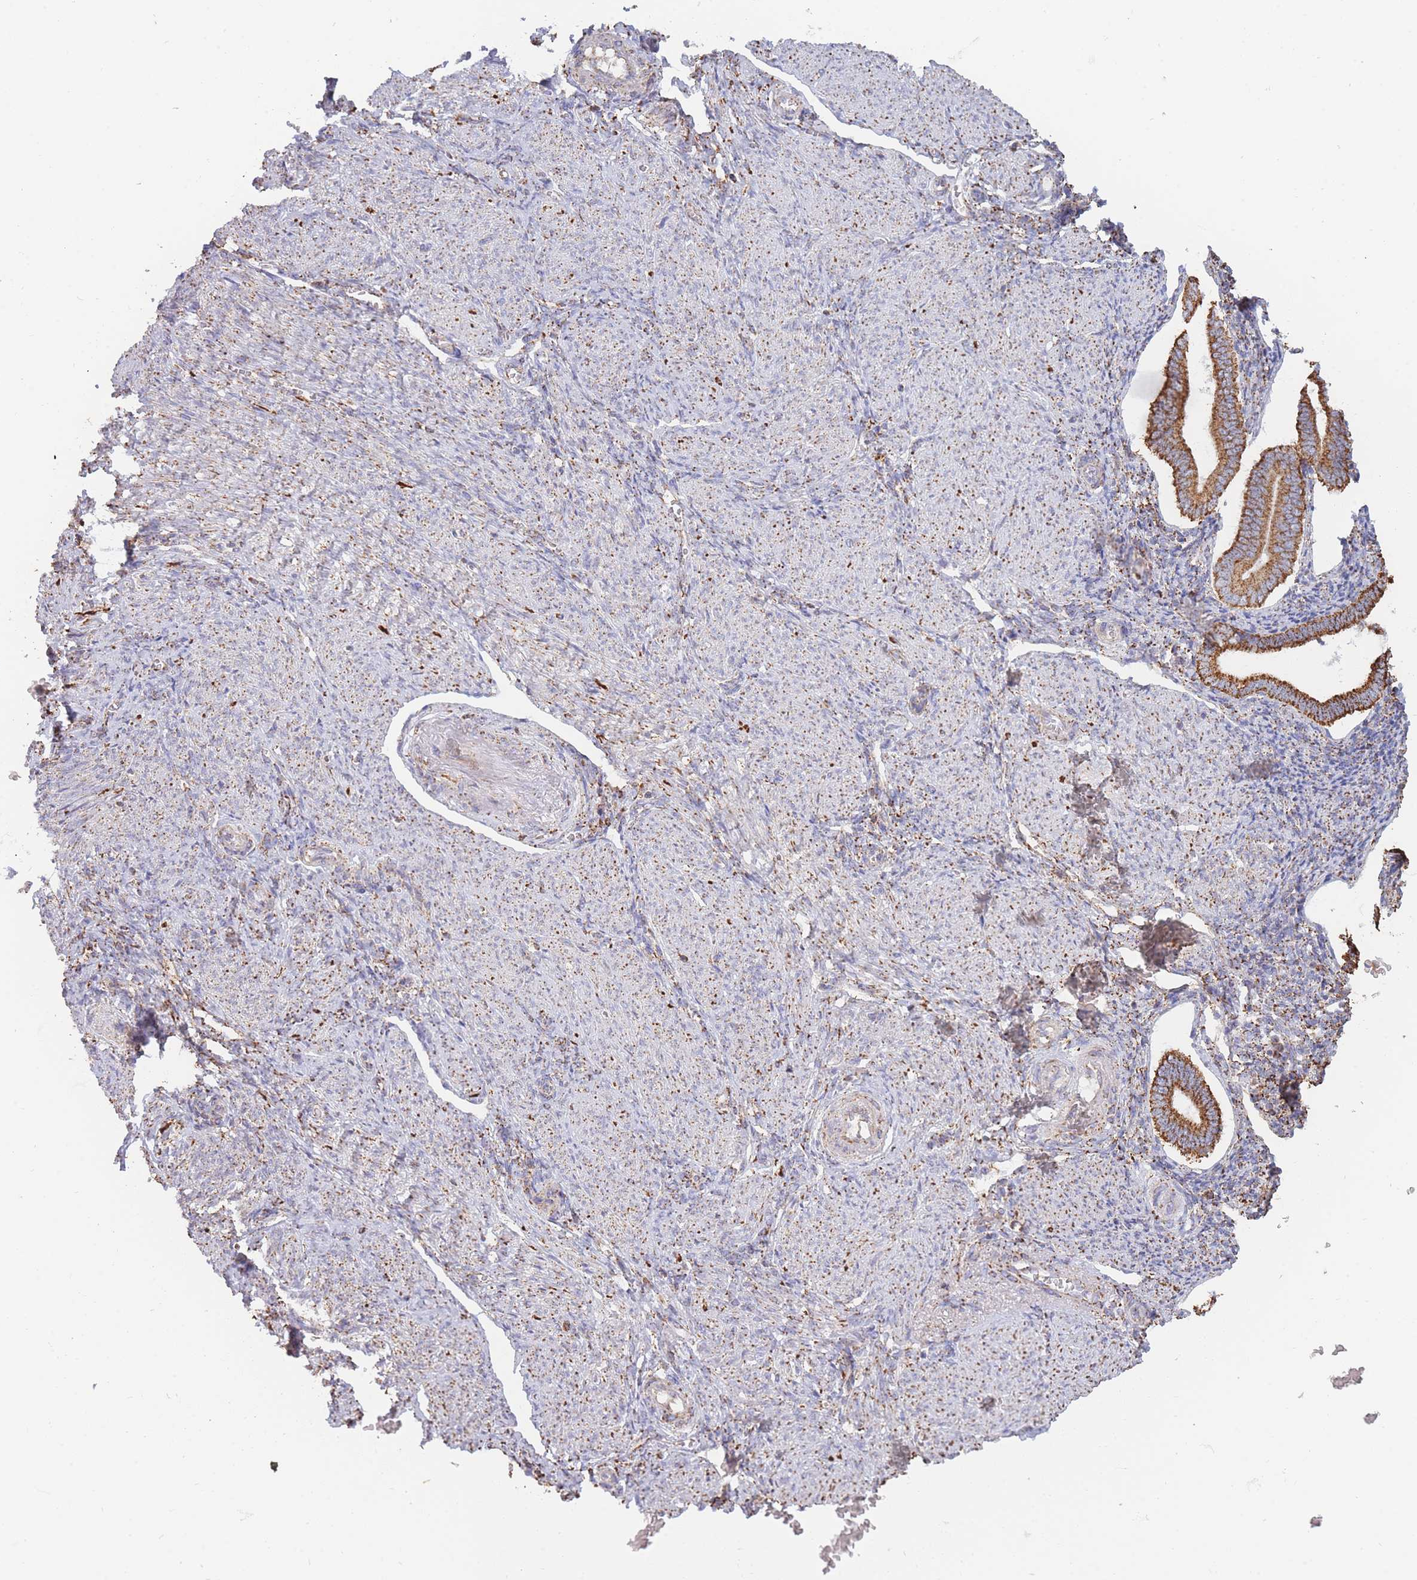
{"staining": {"intensity": "moderate", "quantity": "25%-75%", "location": "cytoplasmic/membranous"}, "tissue": "endometrium", "cell_type": "Cells in endometrial stroma", "image_type": "normal", "snomed": [{"axis": "morphology", "description": "Normal tissue, NOS"}, {"axis": "topography", "description": "Endometrium"}], "caption": "Protein analysis of normal endometrium shows moderate cytoplasmic/membranous expression in approximately 25%-75% of cells in endometrial stroma.", "gene": "MRPL17", "patient": {"sex": "female", "age": 44}}